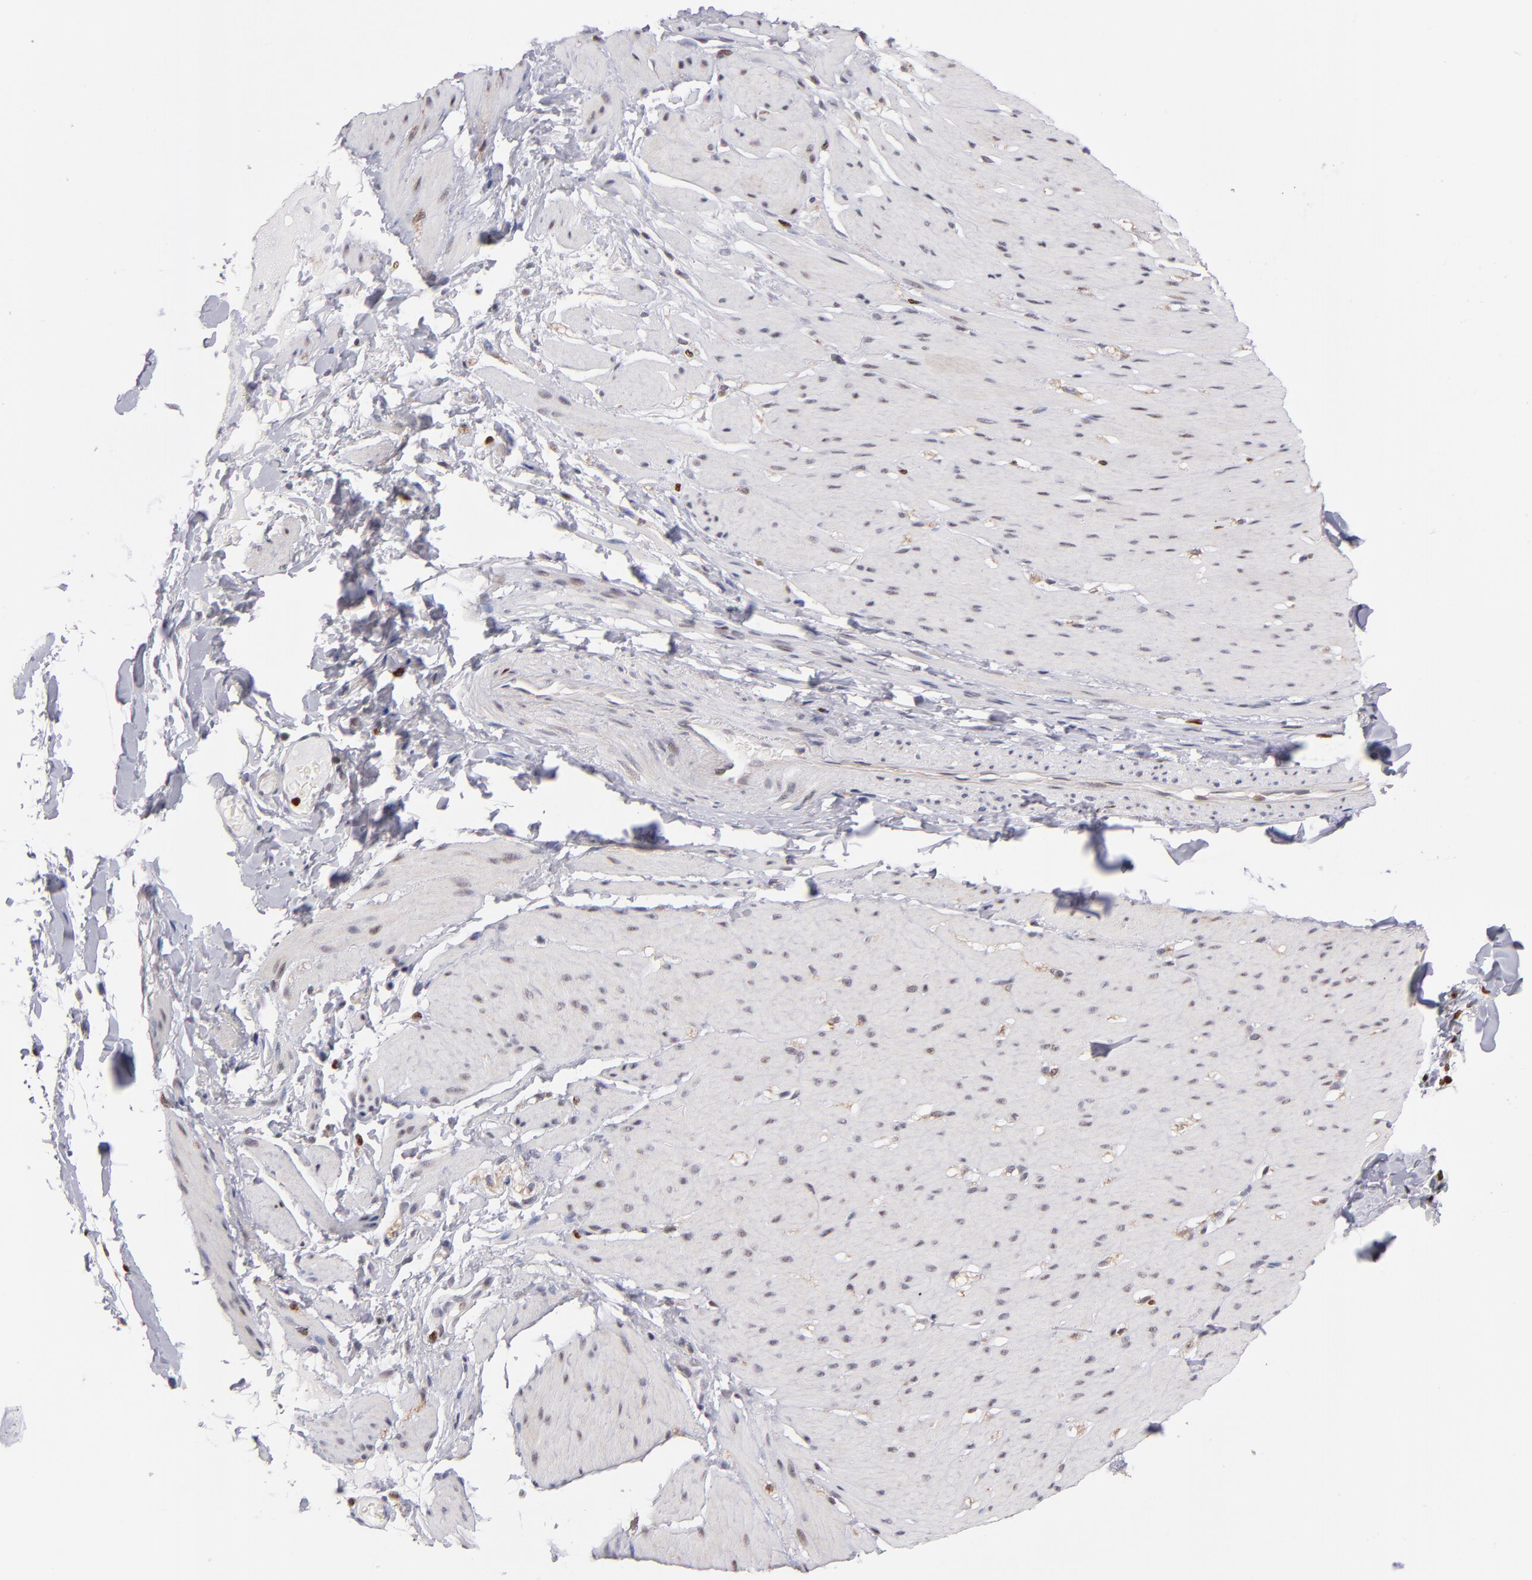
{"staining": {"intensity": "weak", "quantity": "25%-75%", "location": "nuclear"}, "tissue": "smooth muscle", "cell_type": "Smooth muscle cells", "image_type": "normal", "snomed": [{"axis": "morphology", "description": "Normal tissue, NOS"}, {"axis": "topography", "description": "Smooth muscle"}, {"axis": "topography", "description": "Colon"}], "caption": "High-power microscopy captured an immunohistochemistry micrograph of unremarkable smooth muscle, revealing weak nuclear staining in approximately 25%-75% of smooth muscle cells.", "gene": "POLA1", "patient": {"sex": "male", "age": 67}}